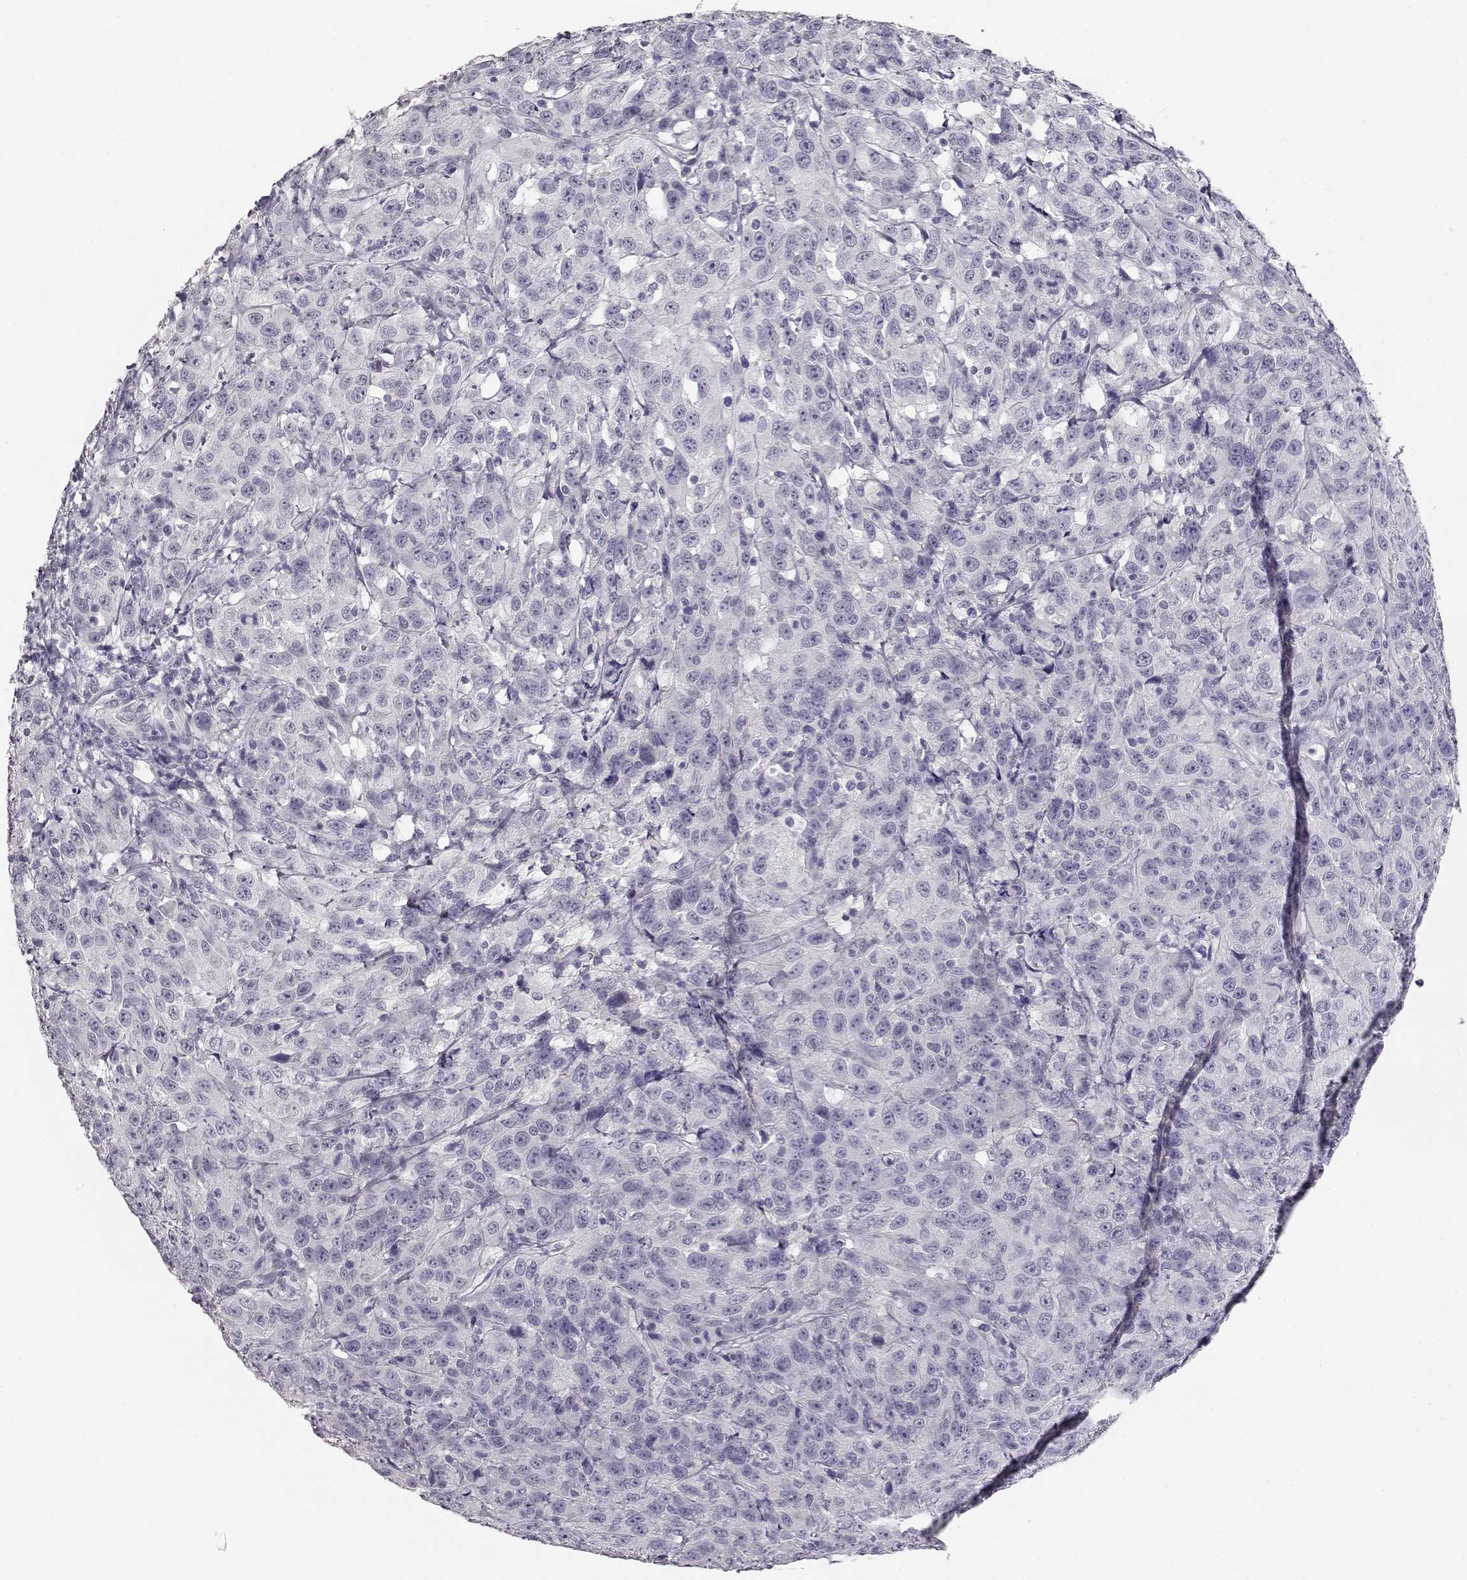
{"staining": {"intensity": "negative", "quantity": "none", "location": "none"}, "tissue": "urothelial cancer", "cell_type": "Tumor cells", "image_type": "cancer", "snomed": [{"axis": "morphology", "description": "Urothelial carcinoma, NOS"}, {"axis": "morphology", "description": "Urothelial carcinoma, High grade"}, {"axis": "topography", "description": "Urinary bladder"}], "caption": "A high-resolution histopathology image shows IHC staining of urothelial carcinoma (high-grade), which reveals no significant staining in tumor cells. (Immunohistochemistry (ihc), brightfield microscopy, high magnification).", "gene": "MAGEC1", "patient": {"sex": "female", "age": 73}}